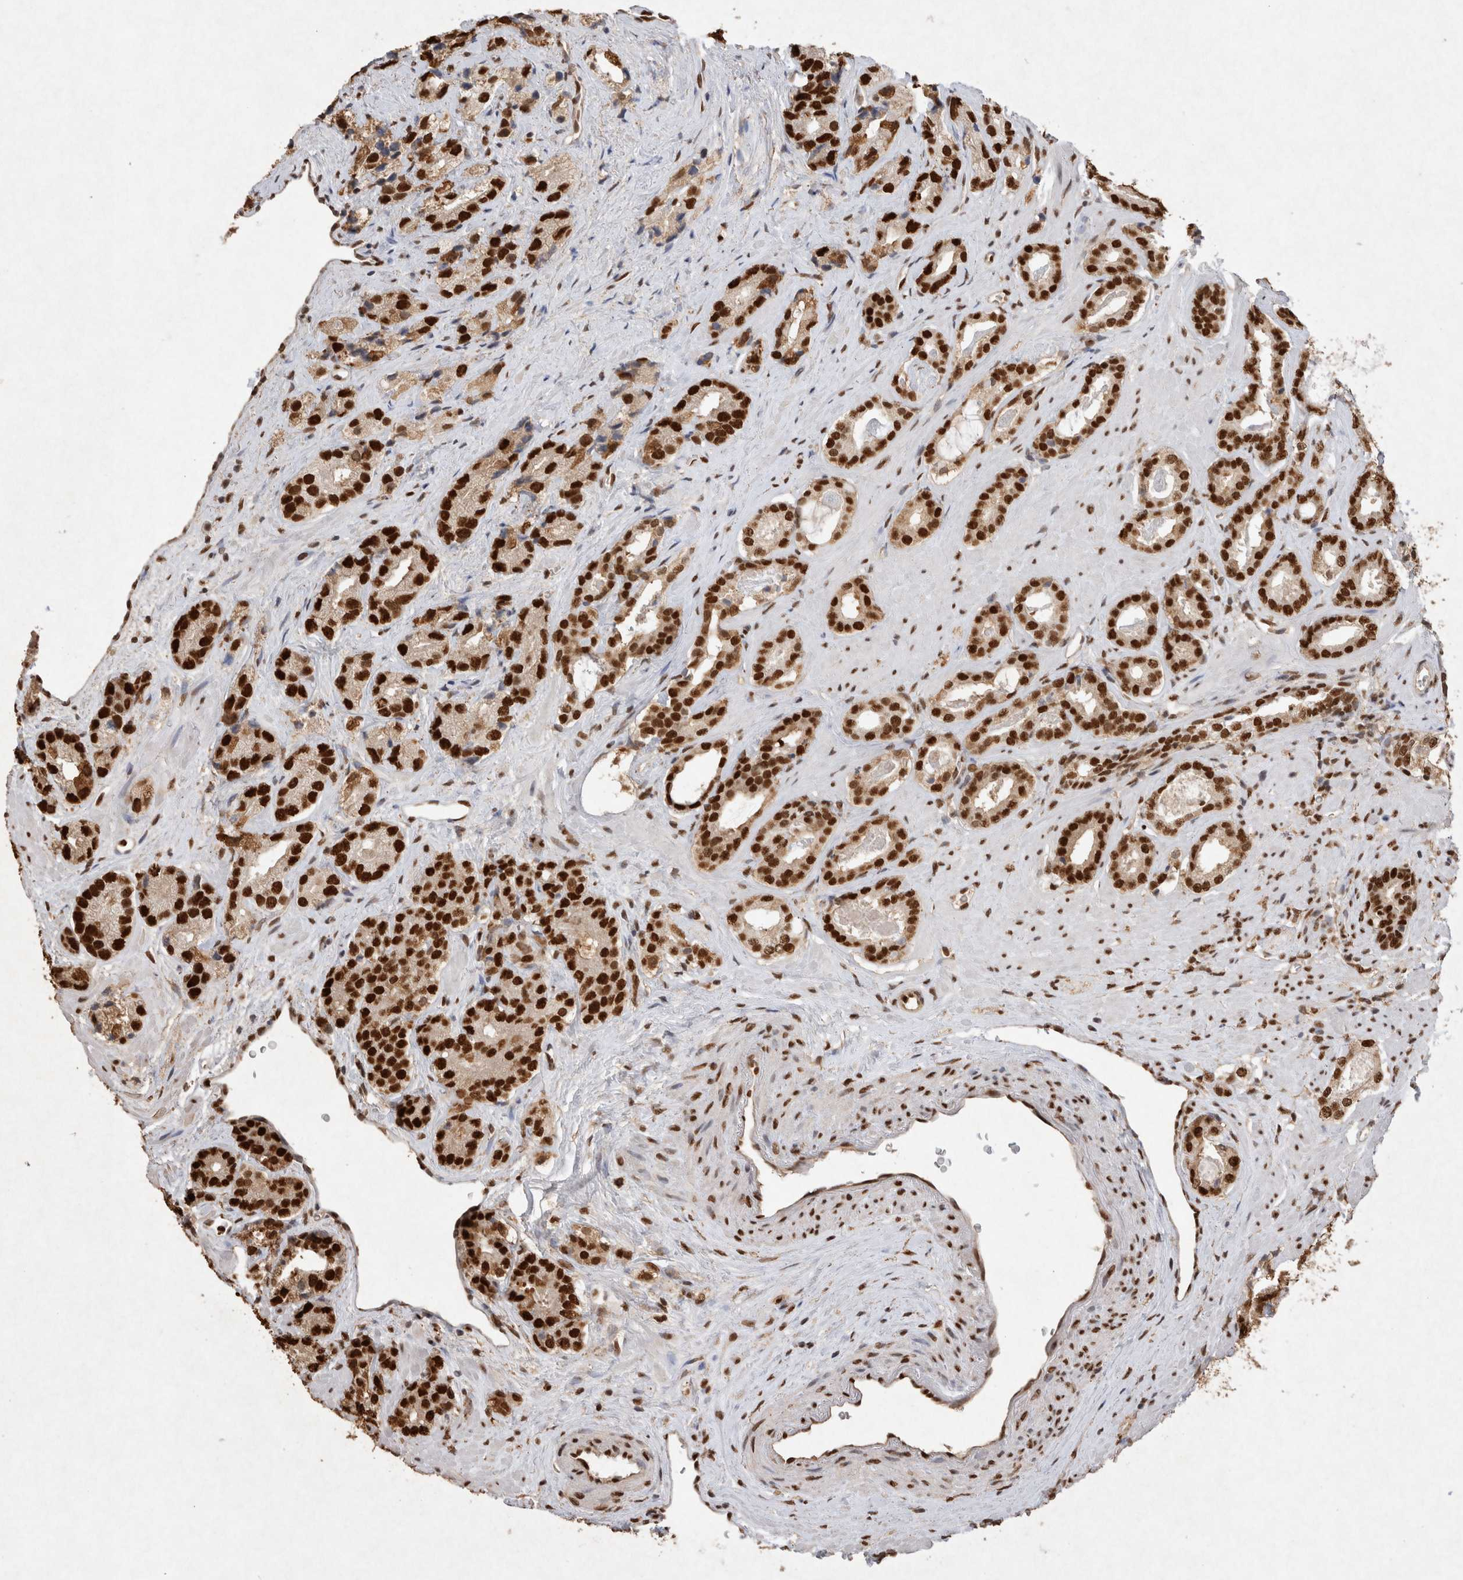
{"staining": {"intensity": "strong", "quantity": ">75%", "location": "nuclear"}, "tissue": "prostate cancer", "cell_type": "Tumor cells", "image_type": "cancer", "snomed": [{"axis": "morphology", "description": "Adenocarcinoma, High grade"}, {"axis": "topography", "description": "Prostate"}], "caption": "Protein staining shows strong nuclear positivity in approximately >75% of tumor cells in prostate cancer.", "gene": "HDGF", "patient": {"sex": "male", "age": 71}}